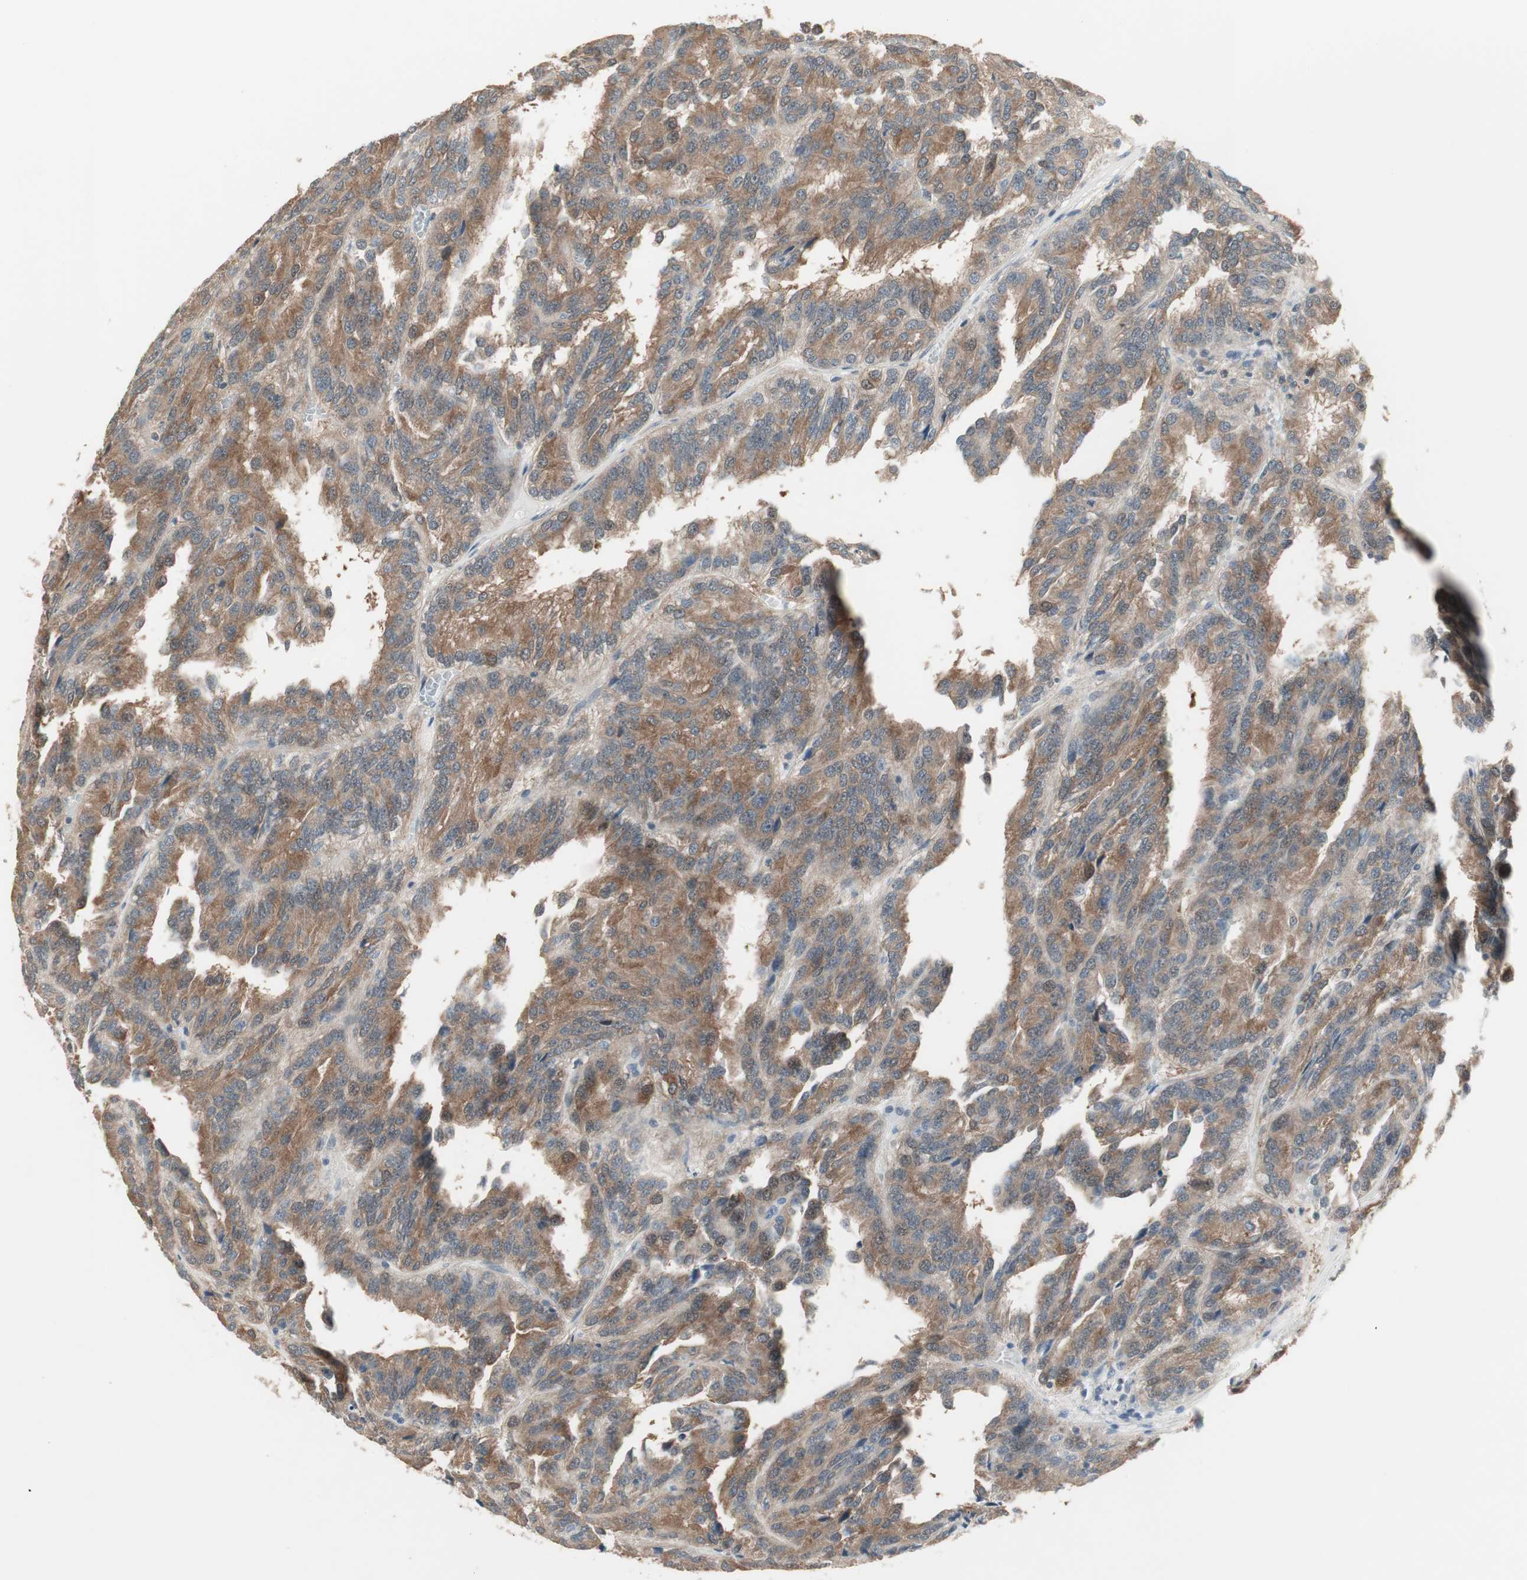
{"staining": {"intensity": "moderate", "quantity": ">75%", "location": "cytoplasmic/membranous"}, "tissue": "renal cancer", "cell_type": "Tumor cells", "image_type": "cancer", "snomed": [{"axis": "morphology", "description": "Adenocarcinoma, NOS"}, {"axis": "topography", "description": "Kidney"}], "caption": "Protein staining displays moderate cytoplasmic/membranous positivity in approximately >75% of tumor cells in renal adenocarcinoma.", "gene": "PDZK1", "patient": {"sex": "male", "age": 46}}